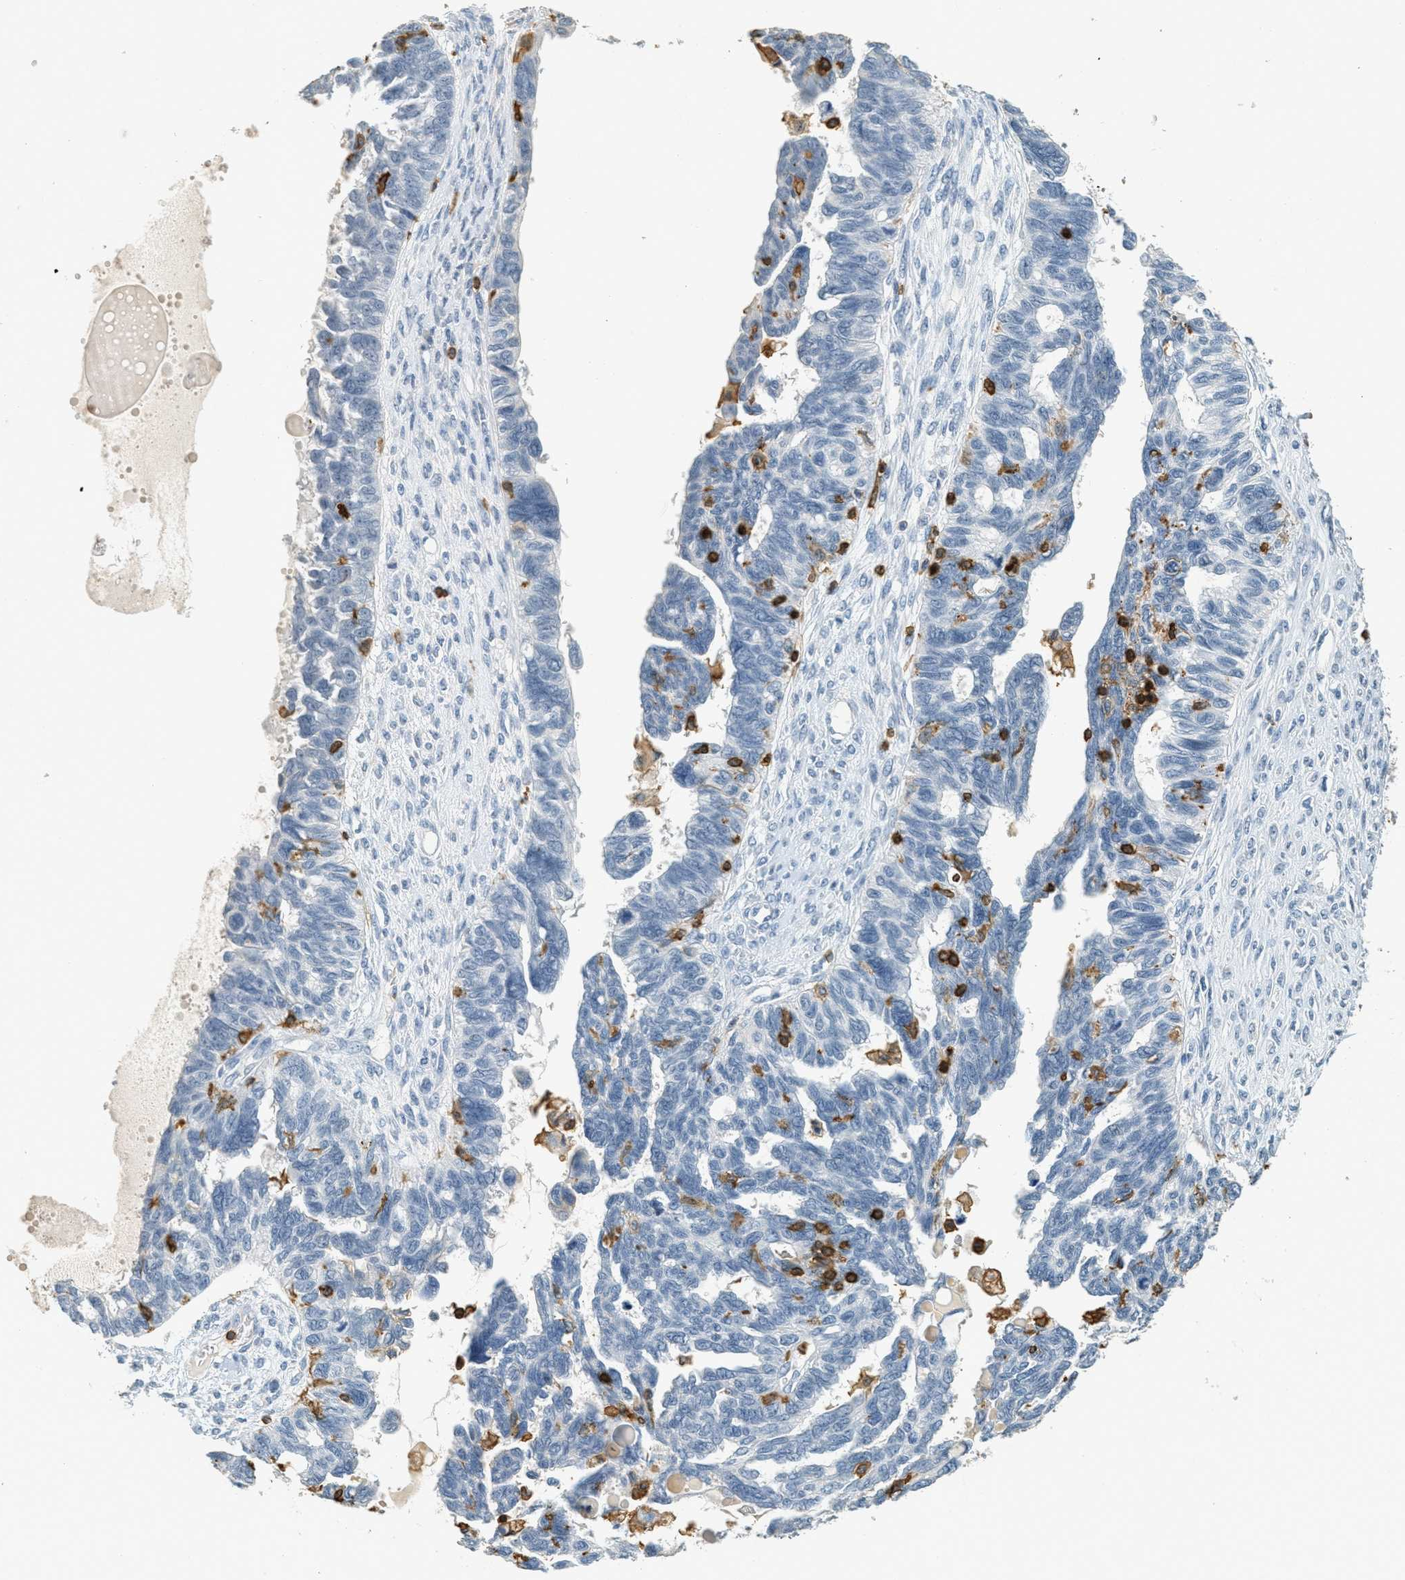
{"staining": {"intensity": "negative", "quantity": "none", "location": "none"}, "tissue": "ovarian cancer", "cell_type": "Tumor cells", "image_type": "cancer", "snomed": [{"axis": "morphology", "description": "Cystadenocarcinoma, serous, NOS"}, {"axis": "topography", "description": "Ovary"}], "caption": "DAB (3,3'-diaminobenzidine) immunohistochemical staining of human serous cystadenocarcinoma (ovarian) shows no significant staining in tumor cells. Nuclei are stained in blue.", "gene": "LSP1", "patient": {"sex": "female", "age": 79}}